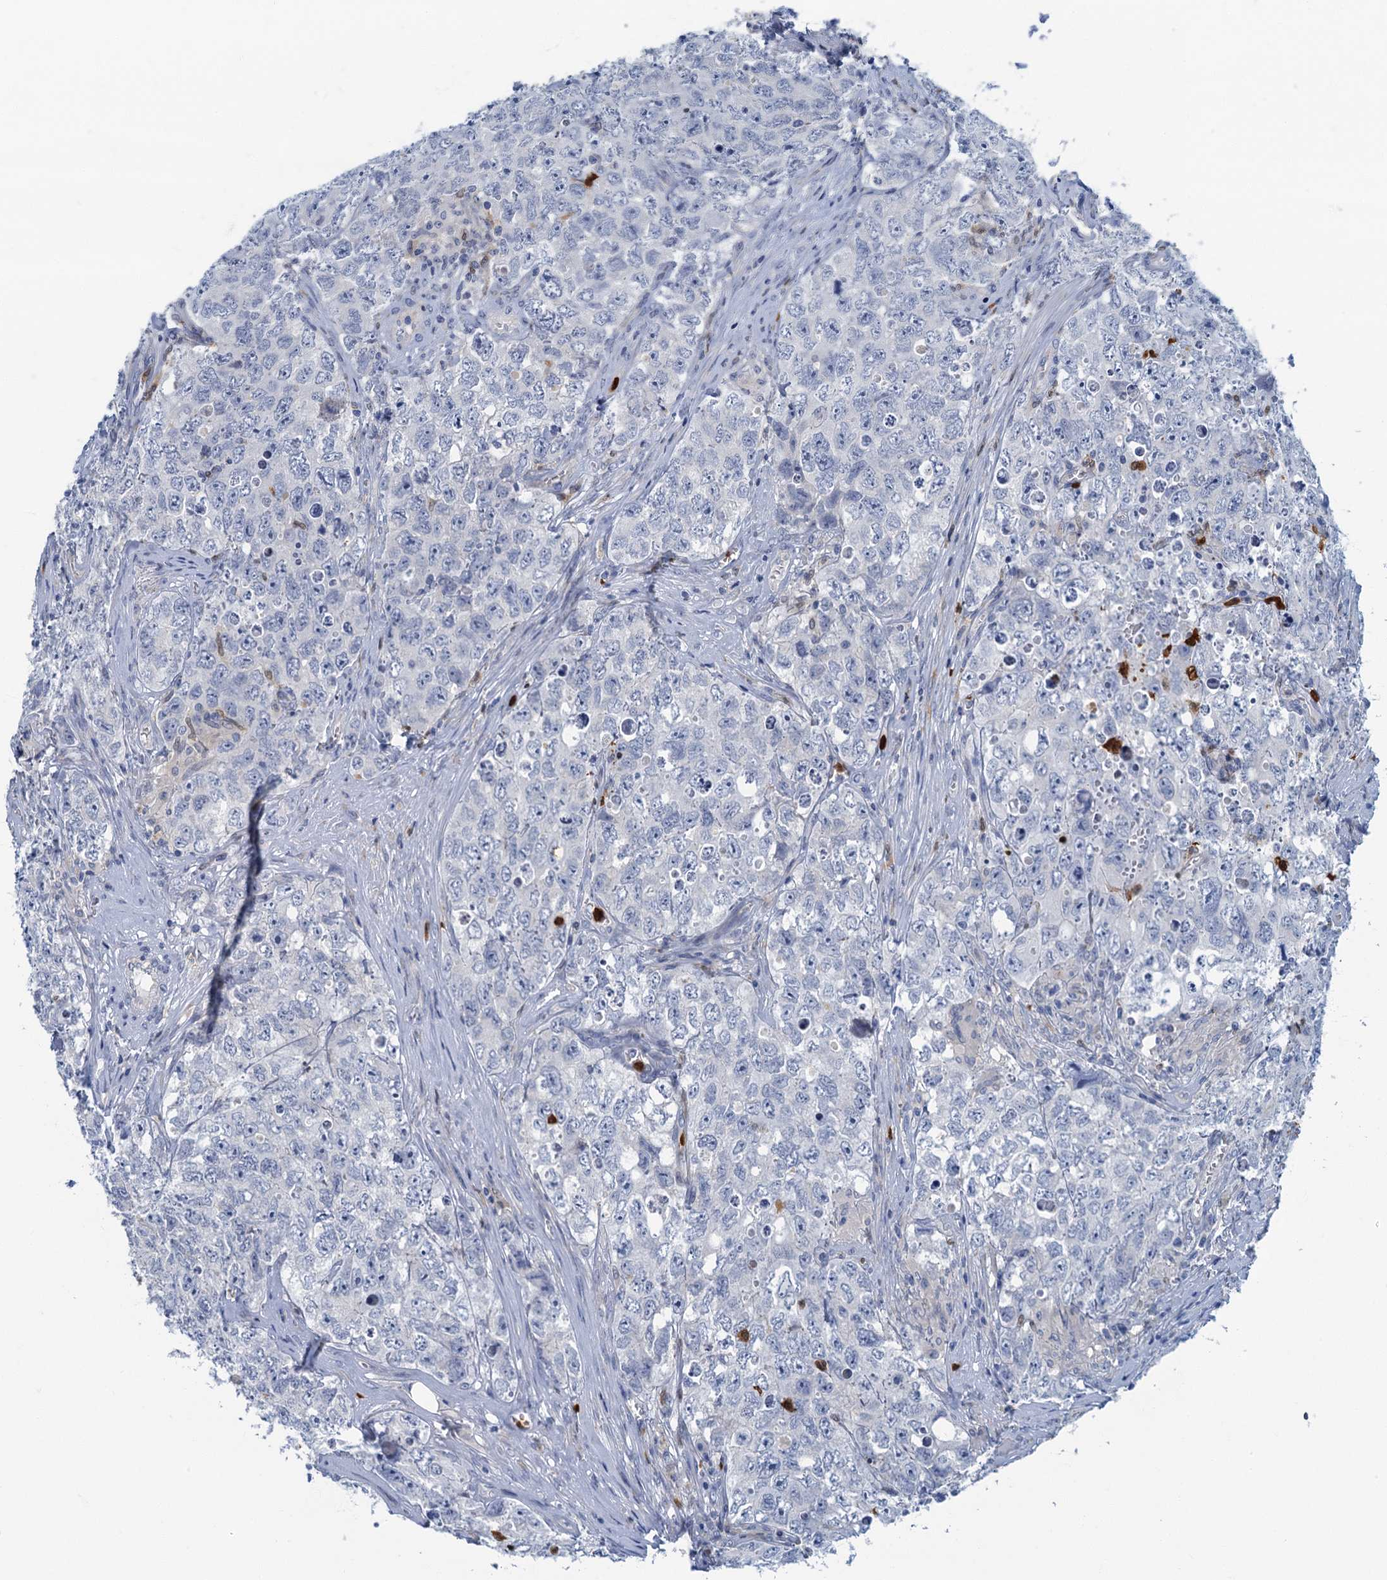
{"staining": {"intensity": "negative", "quantity": "none", "location": "none"}, "tissue": "testis cancer", "cell_type": "Tumor cells", "image_type": "cancer", "snomed": [{"axis": "morphology", "description": "Seminoma, NOS"}, {"axis": "morphology", "description": "Carcinoma, Embryonal, NOS"}, {"axis": "topography", "description": "Testis"}], "caption": "The IHC histopathology image has no significant staining in tumor cells of testis embryonal carcinoma tissue. (DAB immunohistochemistry visualized using brightfield microscopy, high magnification).", "gene": "ANKDD1A", "patient": {"sex": "male", "age": 43}}